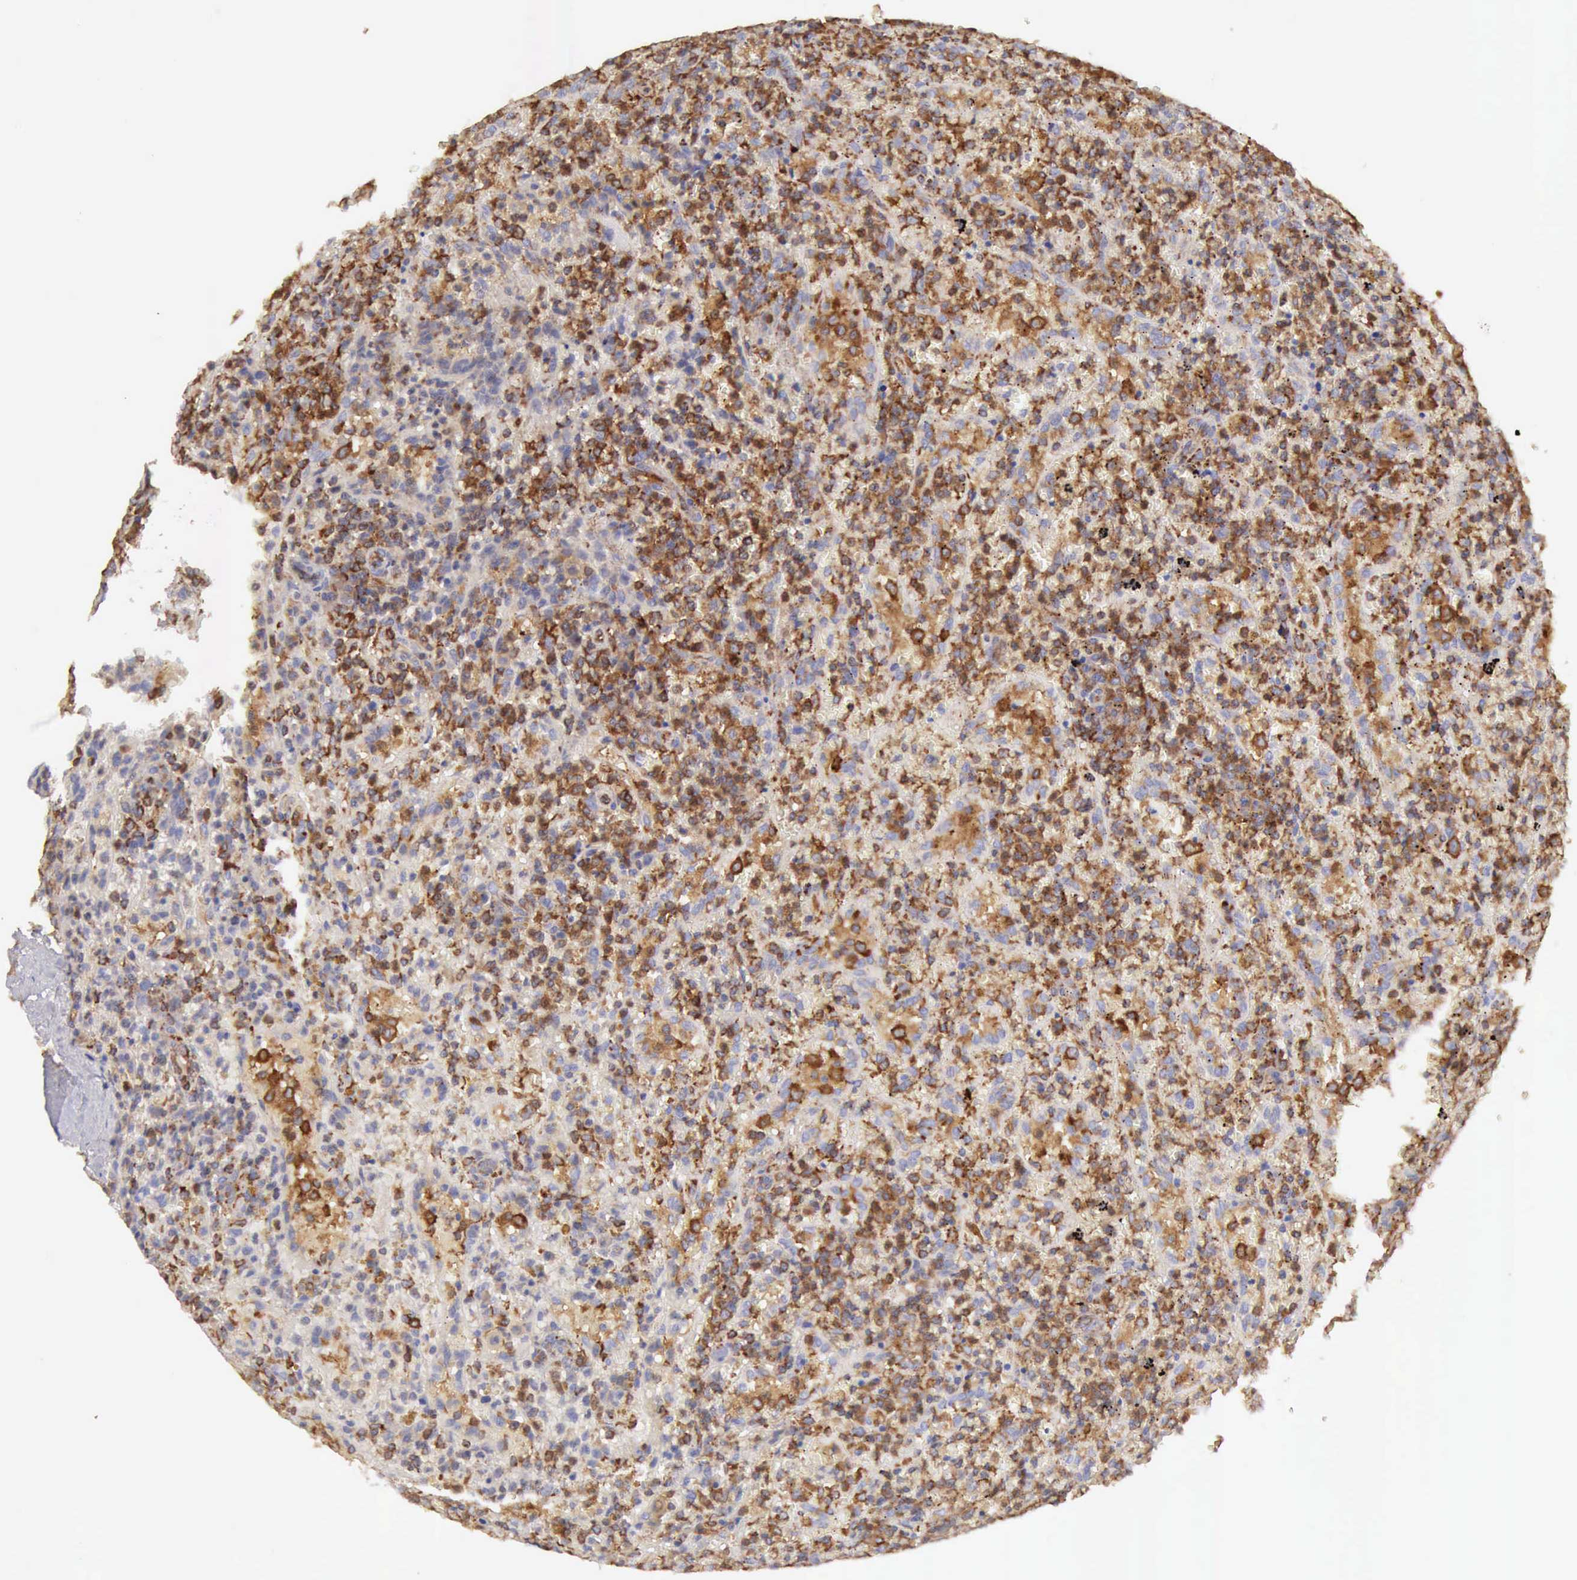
{"staining": {"intensity": "moderate", "quantity": "25%-75%", "location": "cytoplasmic/membranous"}, "tissue": "lymphoma", "cell_type": "Tumor cells", "image_type": "cancer", "snomed": [{"axis": "morphology", "description": "Malignant lymphoma, non-Hodgkin's type, High grade"}, {"axis": "topography", "description": "Spleen"}, {"axis": "topography", "description": "Lymph node"}], "caption": "Lymphoma was stained to show a protein in brown. There is medium levels of moderate cytoplasmic/membranous staining in about 25%-75% of tumor cells.", "gene": "ARHGAP4", "patient": {"sex": "female", "age": 70}}